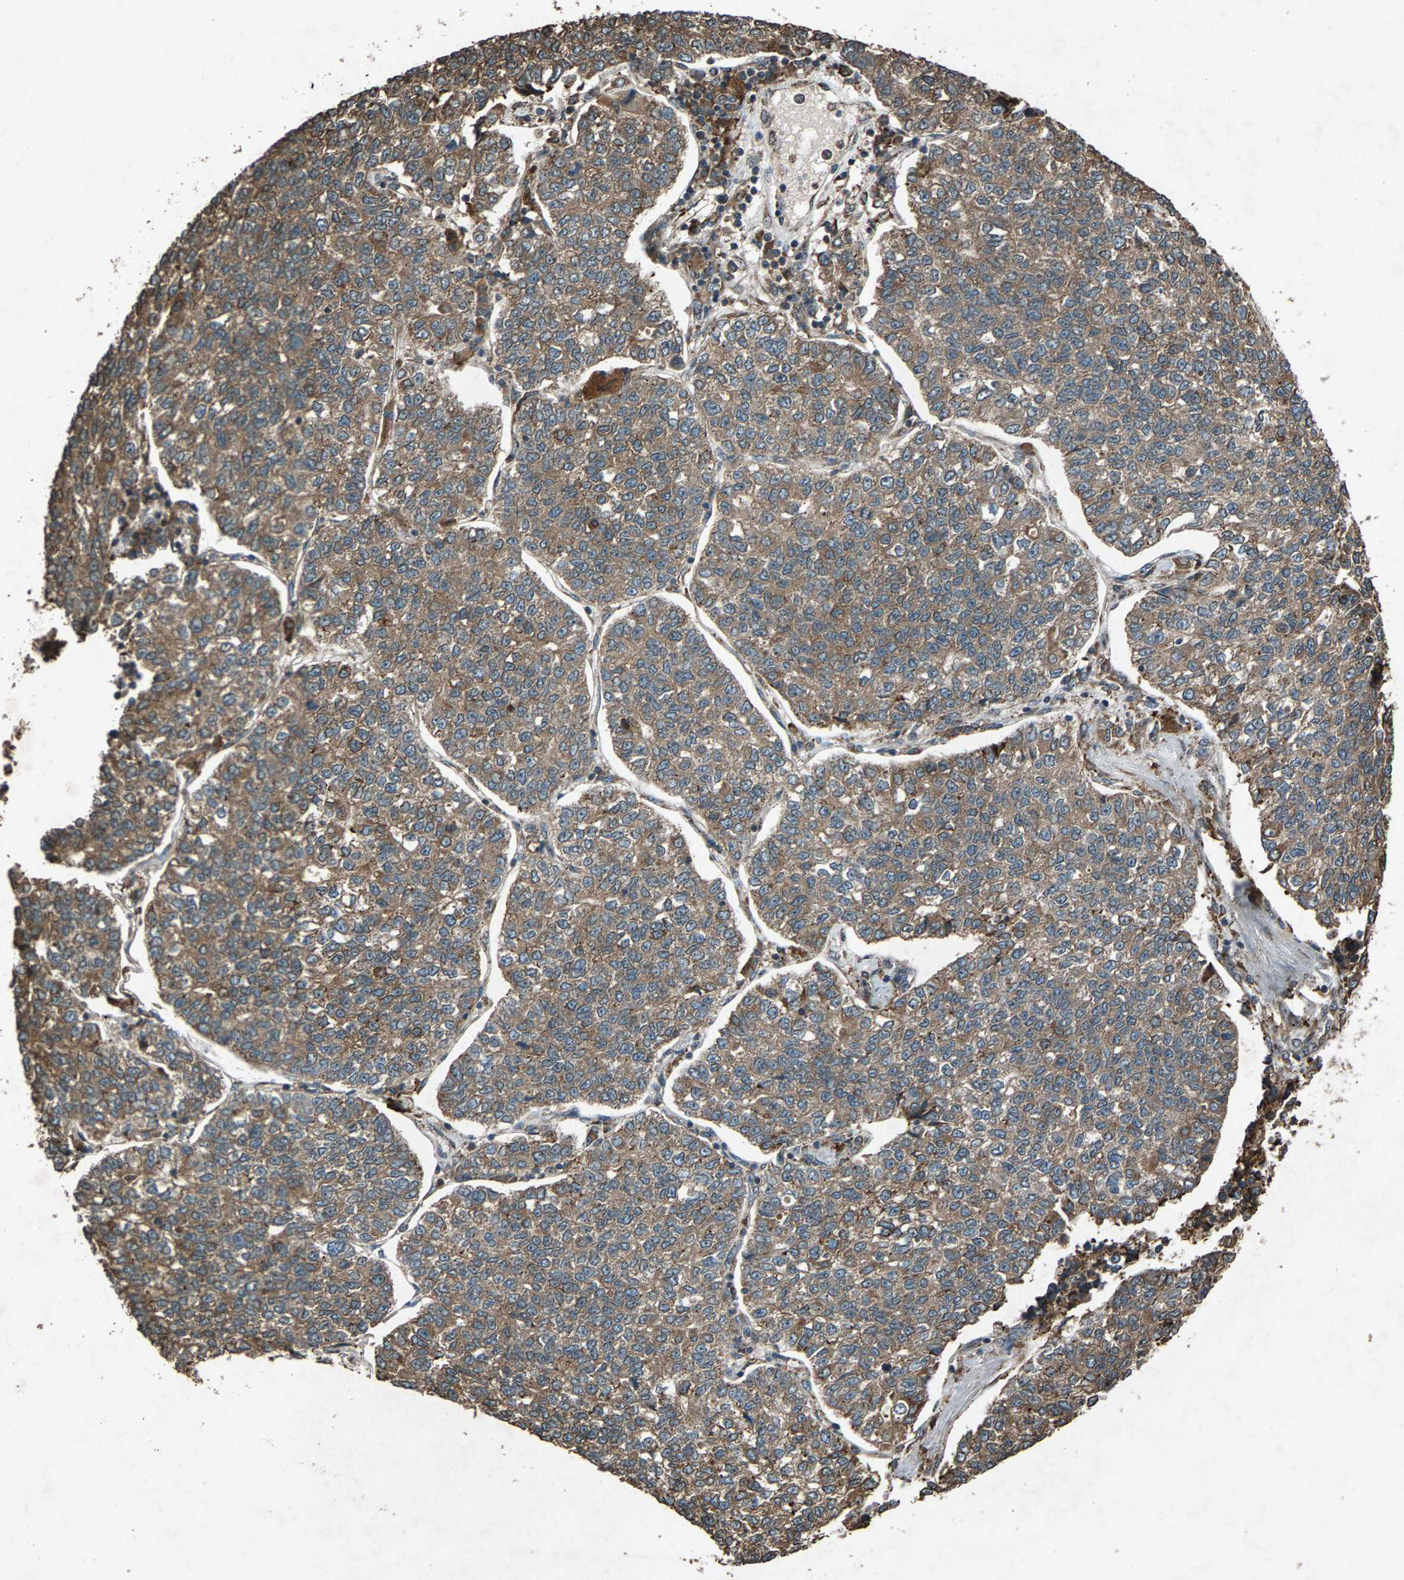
{"staining": {"intensity": "moderate", "quantity": ">75%", "location": "cytoplasmic/membranous"}, "tissue": "lung cancer", "cell_type": "Tumor cells", "image_type": "cancer", "snomed": [{"axis": "morphology", "description": "Adenocarcinoma, NOS"}, {"axis": "topography", "description": "Lung"}], "caption": "Tumor cells show medium levels of moderate cytoplasmic/membranous positivity in about >75% of cells in human lung cancer. (DAB (3,3'-diaminobenzidine) IHC with brightfield microscopy, high magnification).", "gene": "CALR", "patient": {"sex": "male", "age": 49}}